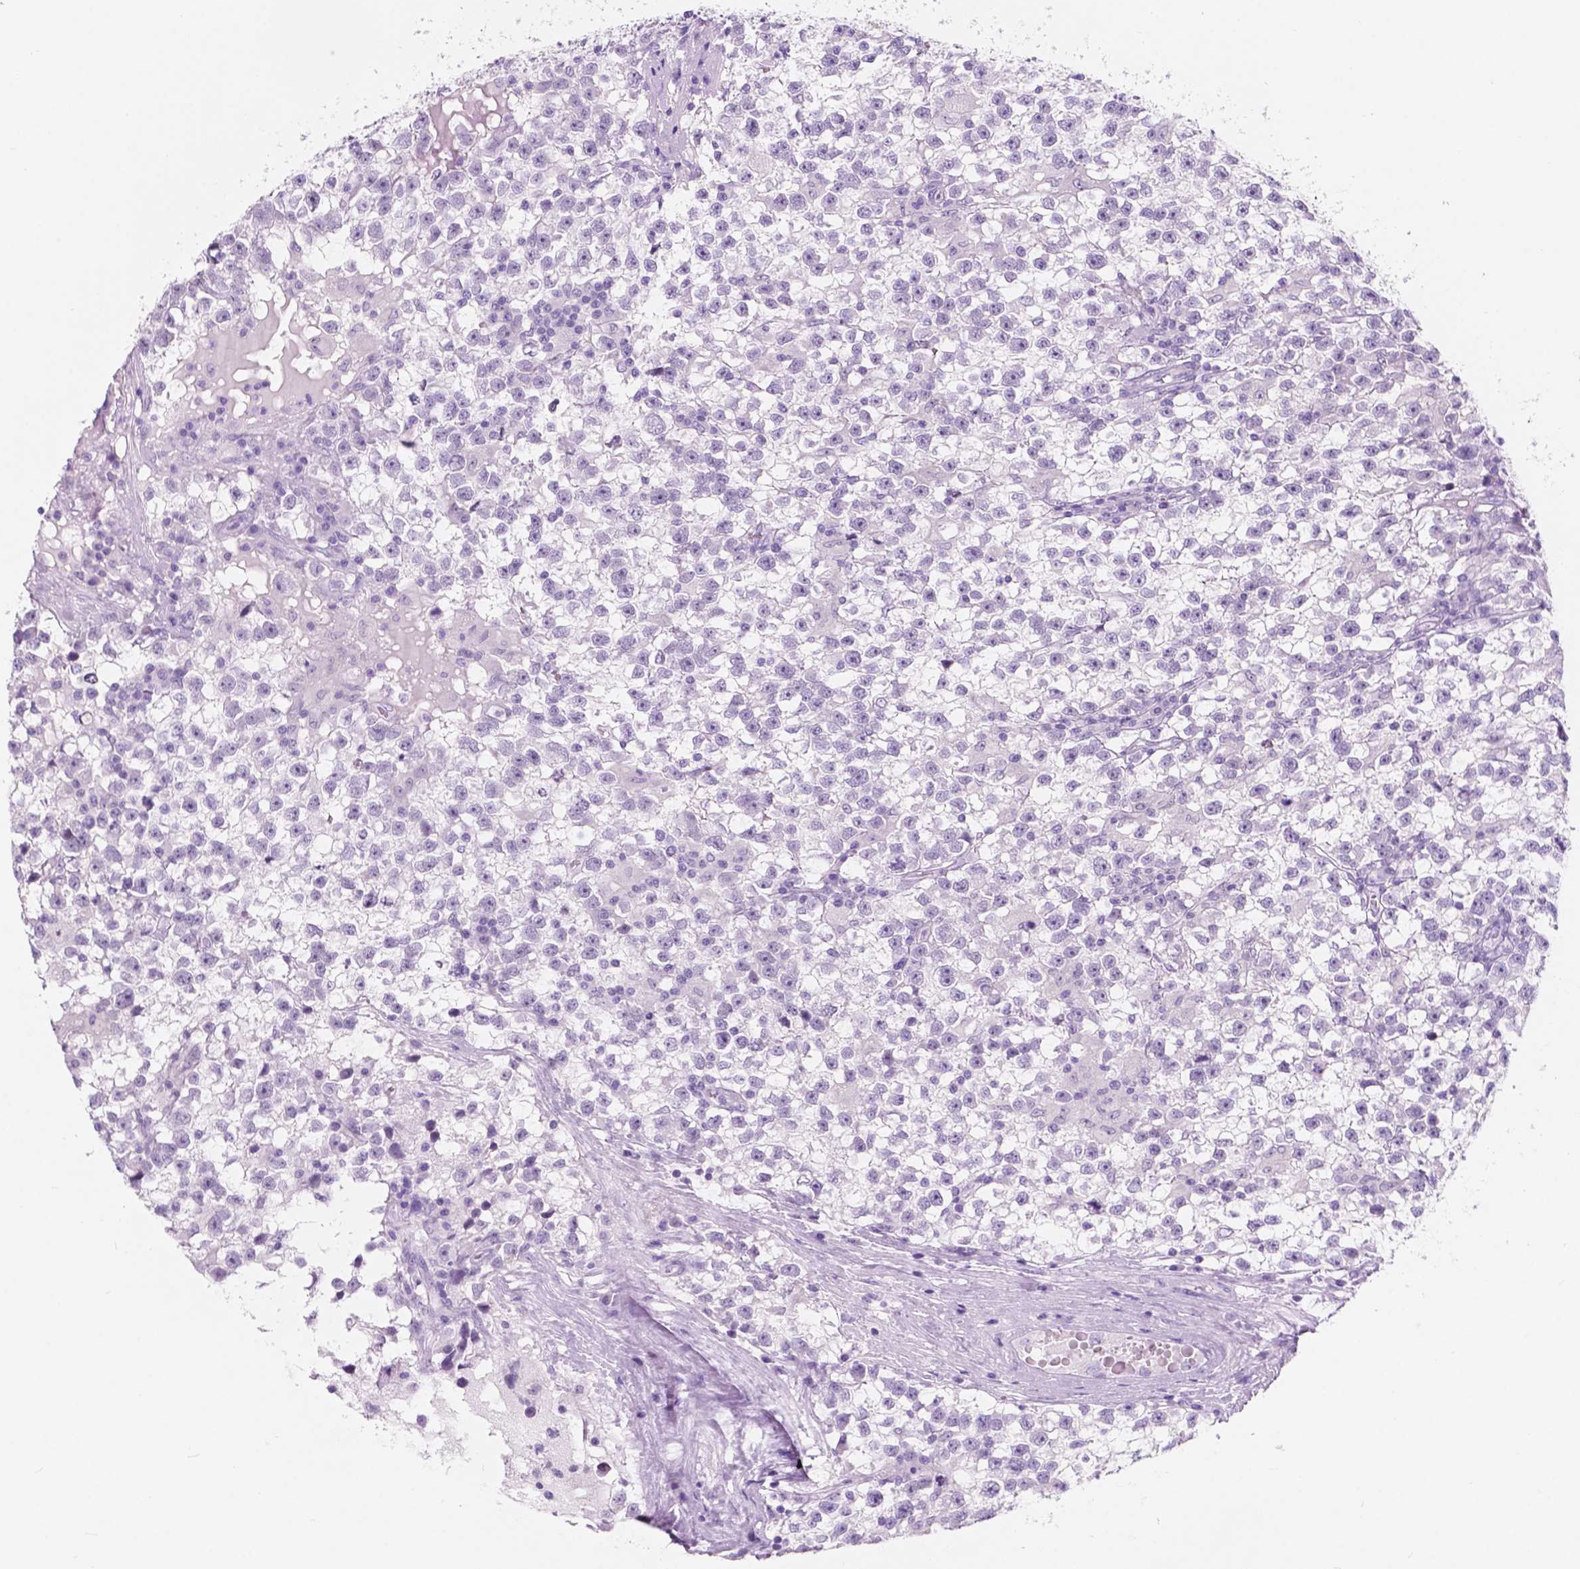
{"staining": {"intensity": "negative", "quantity": "none", "location": "none"}, "tissue": "testis cancer", "cell_type": "Tumor cells", "image_type": "cancer", "snomed": [{"axis": "morphology", "description": "Seminoma, NOS"}, {"axis": "topography", "description": "Testis"}], "caption": "Immunohistochemistry photomicrograph of neoplastic tissue: human seminoma (testis) stained with DAB (3,3'-diaminobenzidine) demonstrates no significant protein positivity in tumor cells.", "gene": "CUZD1", "patient": {"sex": "male", "age": 31}}